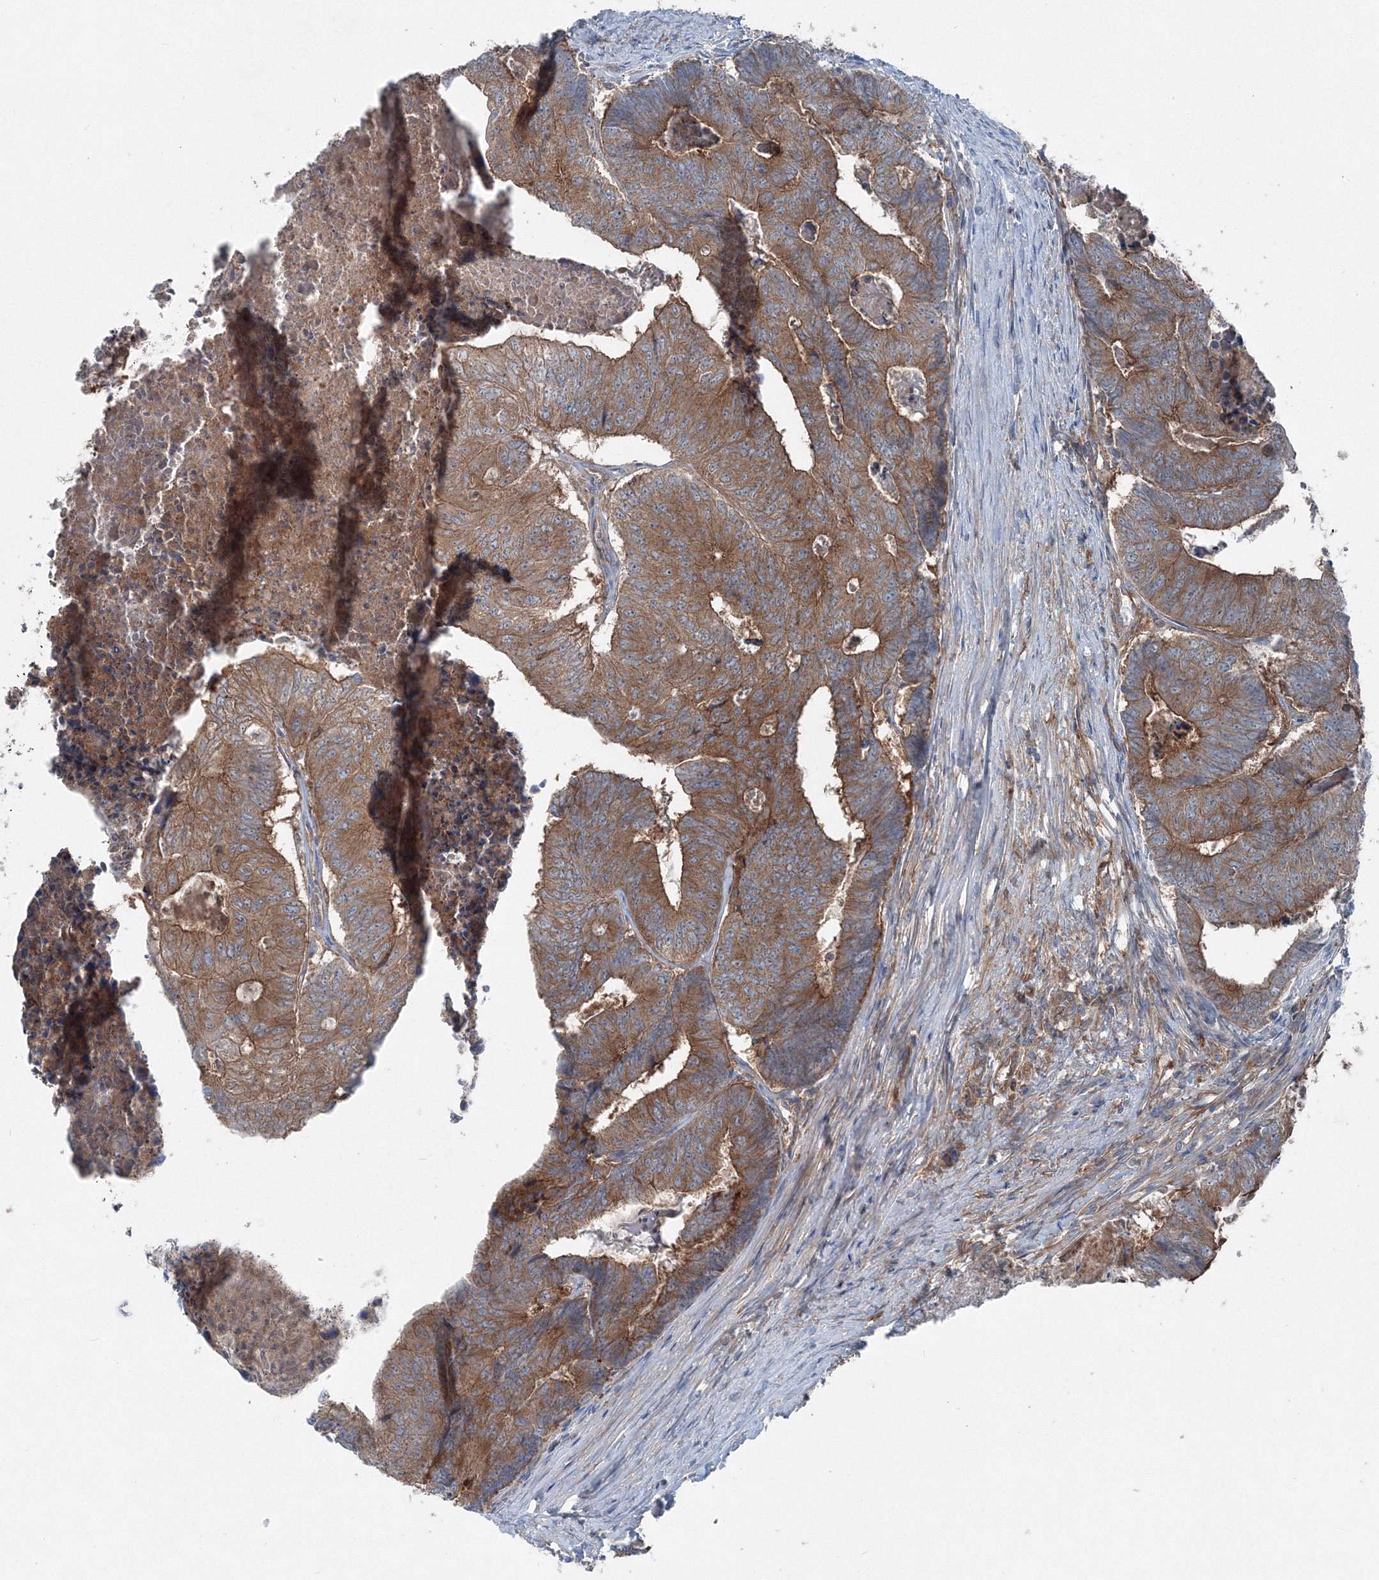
{"staining": {"intensity": "moderate", "quantity": ">75%", "location": "cytoplasmic/membranous"}, "tissue": "colorectal cancer", "cell_type": "Tumor cells", "image_type": "cancer", "snomed": [{"axis": "morphology", "description": "Adenocarcinoma, NOS"}, {"axis": "topography", "description": "Colon"}], "caption": "High-magnification brightfield microscopy of colorectal cancer (adenocarcinoma) stained with DAB (brown) and counterstained with hematoxylin (blue). tumor cells exhibit moderate cytoplasmic/membranous staining is present in about>75% of cells. (IHC, brightfield microscopy, high magnification).", "gene": "TPRKB", "patient": {"sex": "female", "age": 67}}